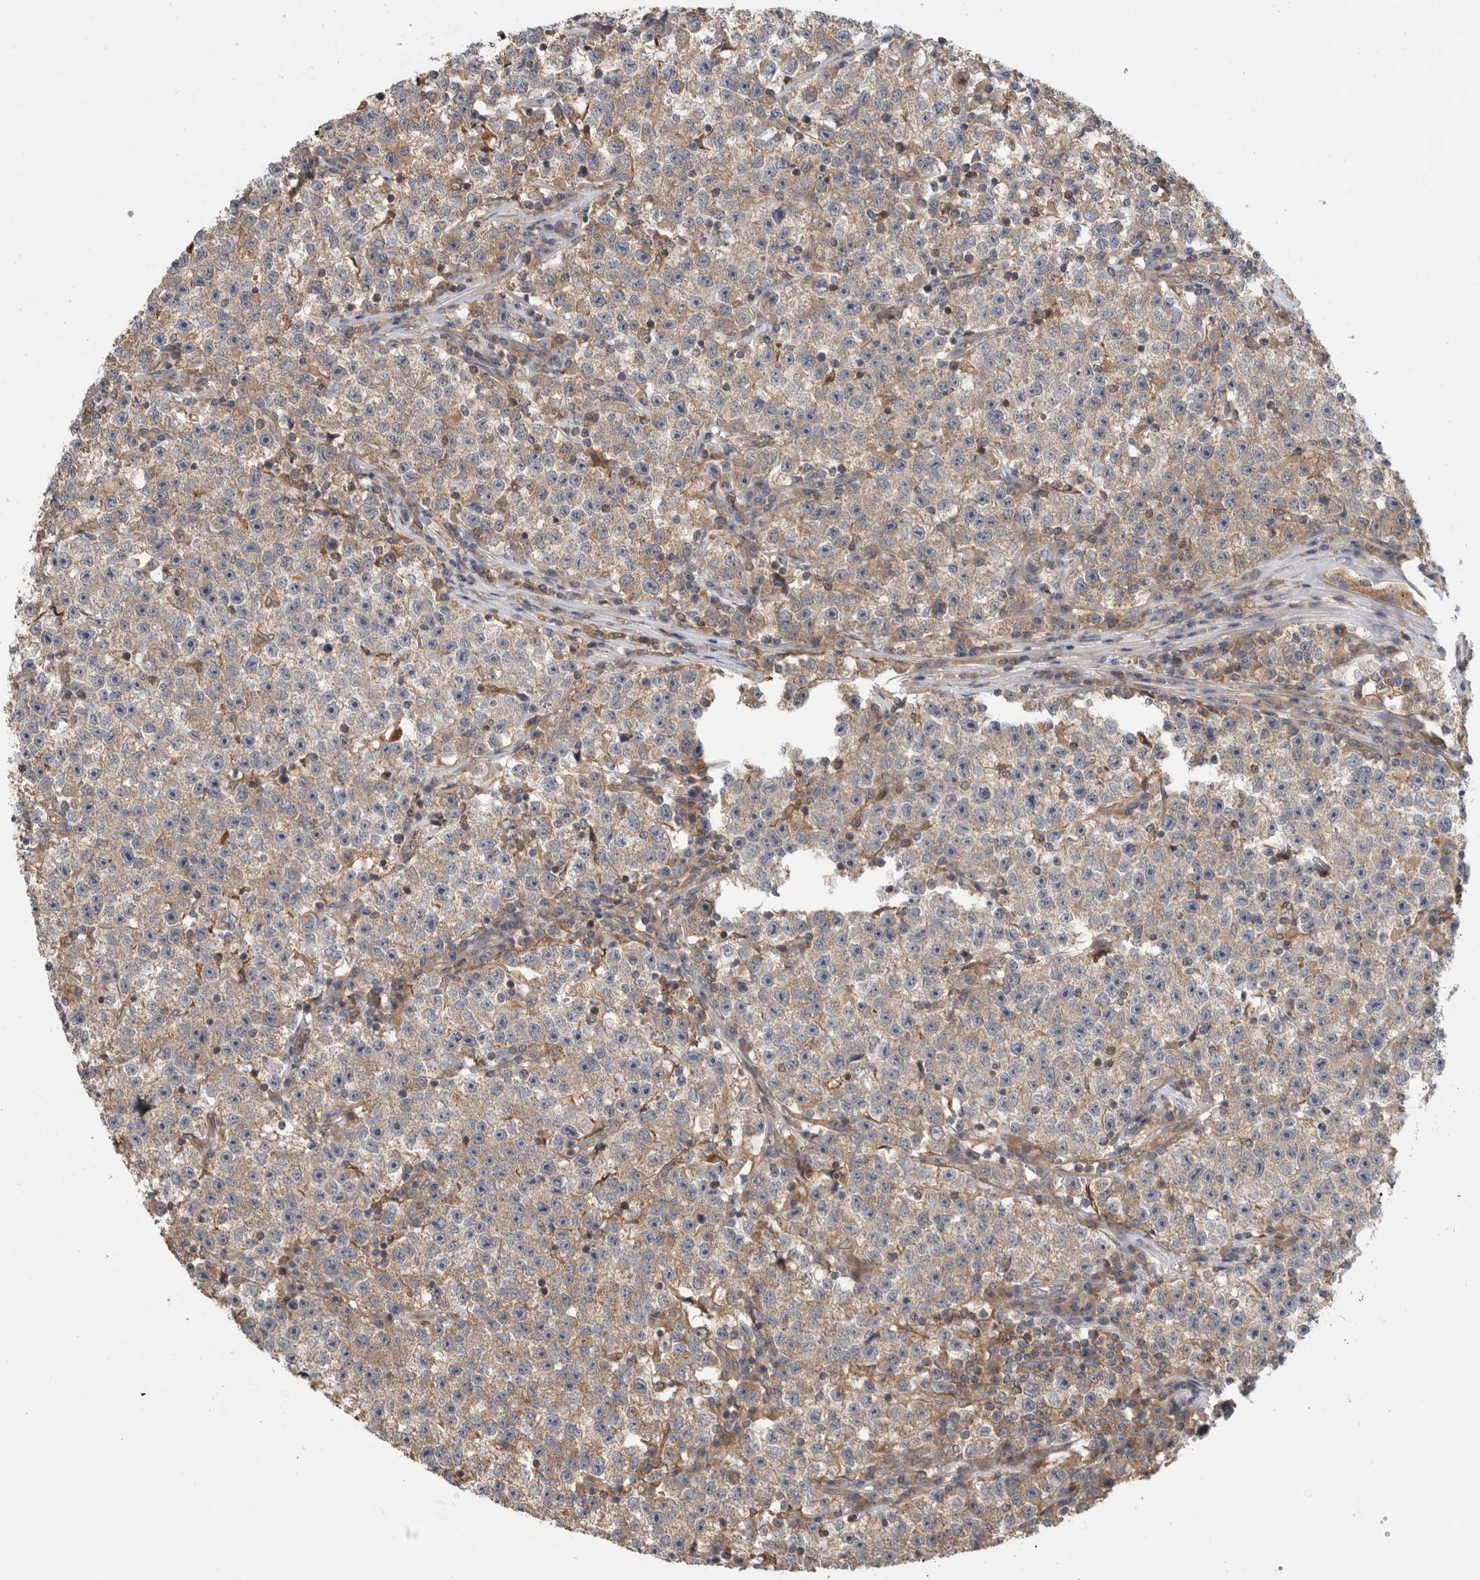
{"staining": {"intensity": "weak", "quantity": ">75%", "location": "cytoplasmic/membranous"}, "tissue": "testis cancer", "cell_type": "Tumor cells", "image_type": "cancer", "snomed": [{"axis": "morphology", "description": "Seminoma, NOS"}, {"axis": "topography", "description": "Testis"}], "caption": "Immunohistochemical staining of human testis cancer reveals low levels of weak cytoplasmic/membranous positivity in approximately >75% of tumor cells.", "gene": "TARBP1", "patient": {"sex": "male", "age": 22}}